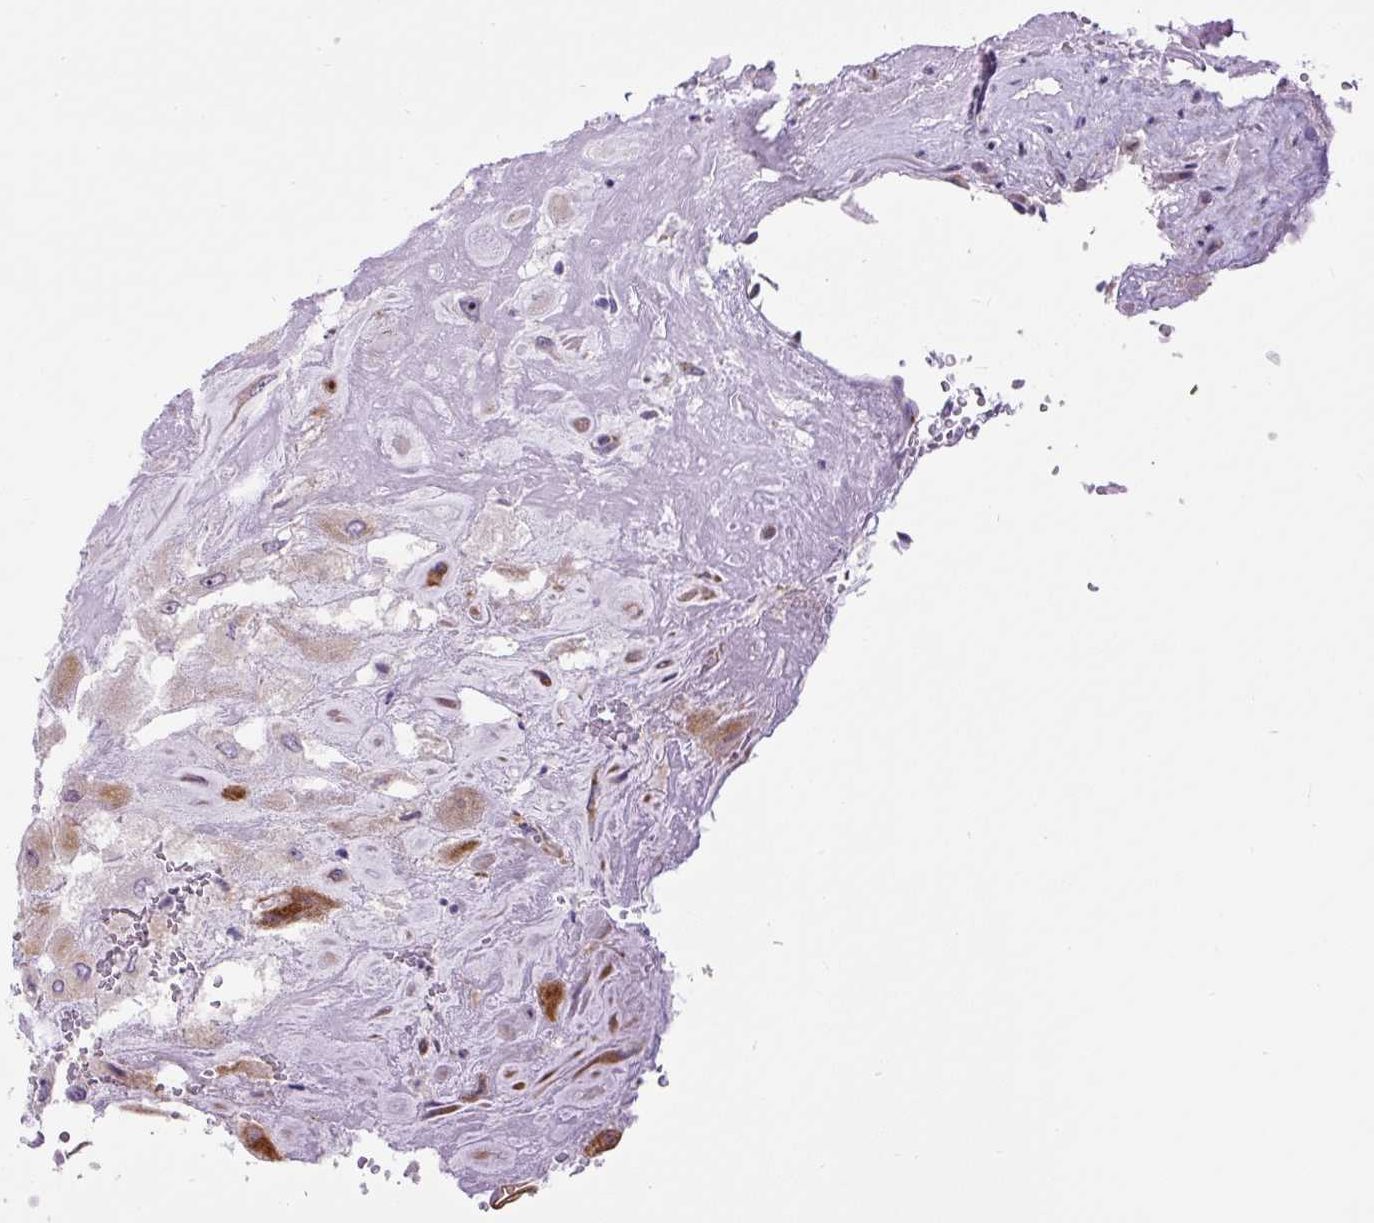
{"staining": {"intensity": "moderate", "quantity": "<25%", "location": "cytoplasmic/membranous"}, "tissue": "placenta", "cell_type": "Decidual cells", "image_type": "normal", "snomed": [{"axis": "morphology", "description": "Normal tissue, NOS"}, {"axis": "topography", "description": "Placenta"}], "caption": "High-magnification brightfield microscopy of normal placenta stained with DAB (brown) and counterstained with hematoxylin (blue). decidual cells exhibit moderate cytoplasmic/membranous expression is identified in about<25% of cells.", "gene": "ZNF596", "patient": {"sex": "female", "age": 32}}